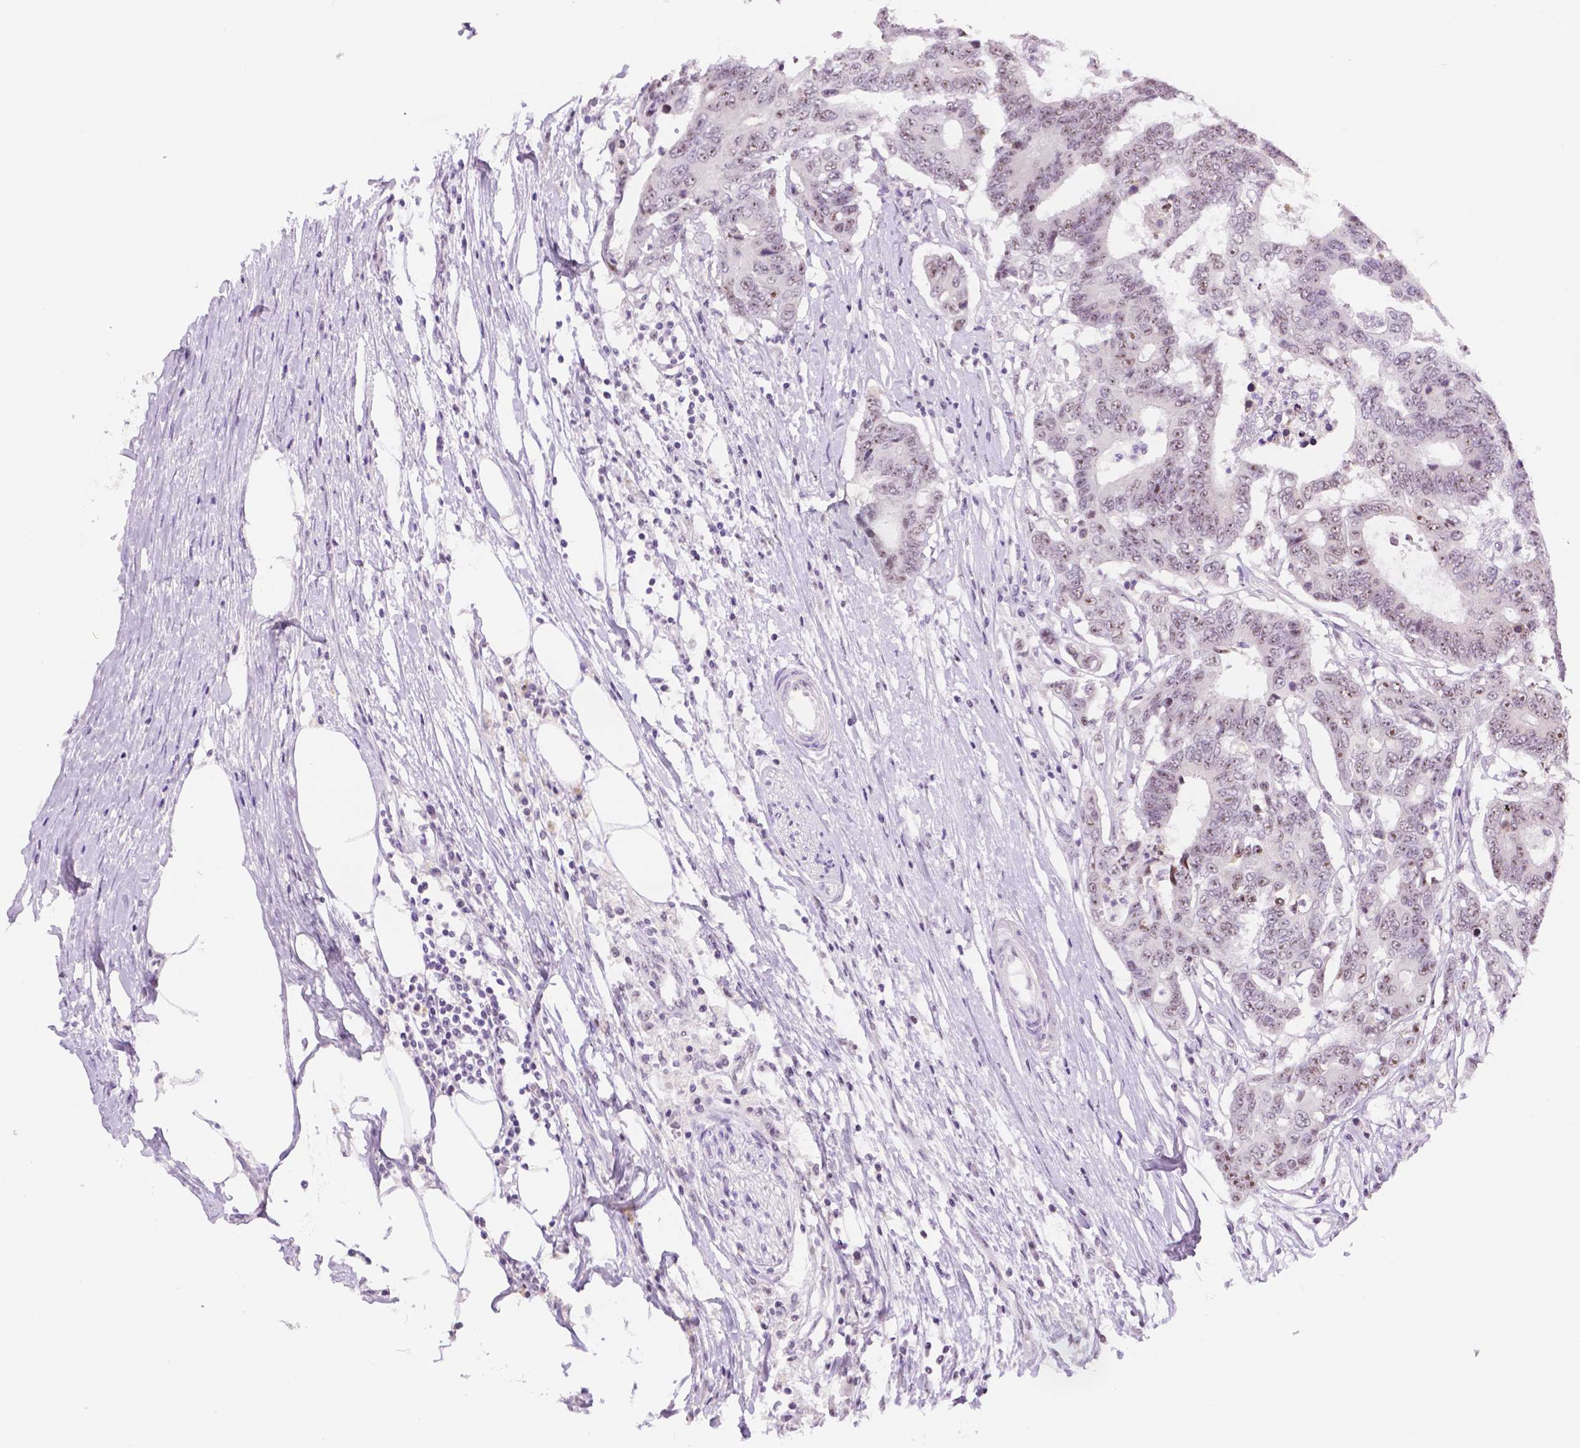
{"staining": {"intensity": "weak", "quantity": "25%-75%", "location": "nuclear"}, "tissue": "colorectal cancer", "cell_type": "Tumor cells", "image_type": "cancer", "snomed": [{"axis": "morphology", "description": "Adenocarcinoma, NOS"}, {"axis": "topography", "description": "Colon"}], "caption": "High-magnification brightfield microscopy of adenocarcinoma (colorectal) stained with DAB (3,3'-diaminobenzidine) (brown) and counterstained with hematoxylin (blue). tumor cells exhibit weak nuclear expression is seen in approximately25%-75% of cells. The staining was performed using DAB, with brown indicating positive protein expression. Nuclei are stained blue with hematoxylin.", "gene": "NHP2", "patient": {"sex": "female", "age": 48}}